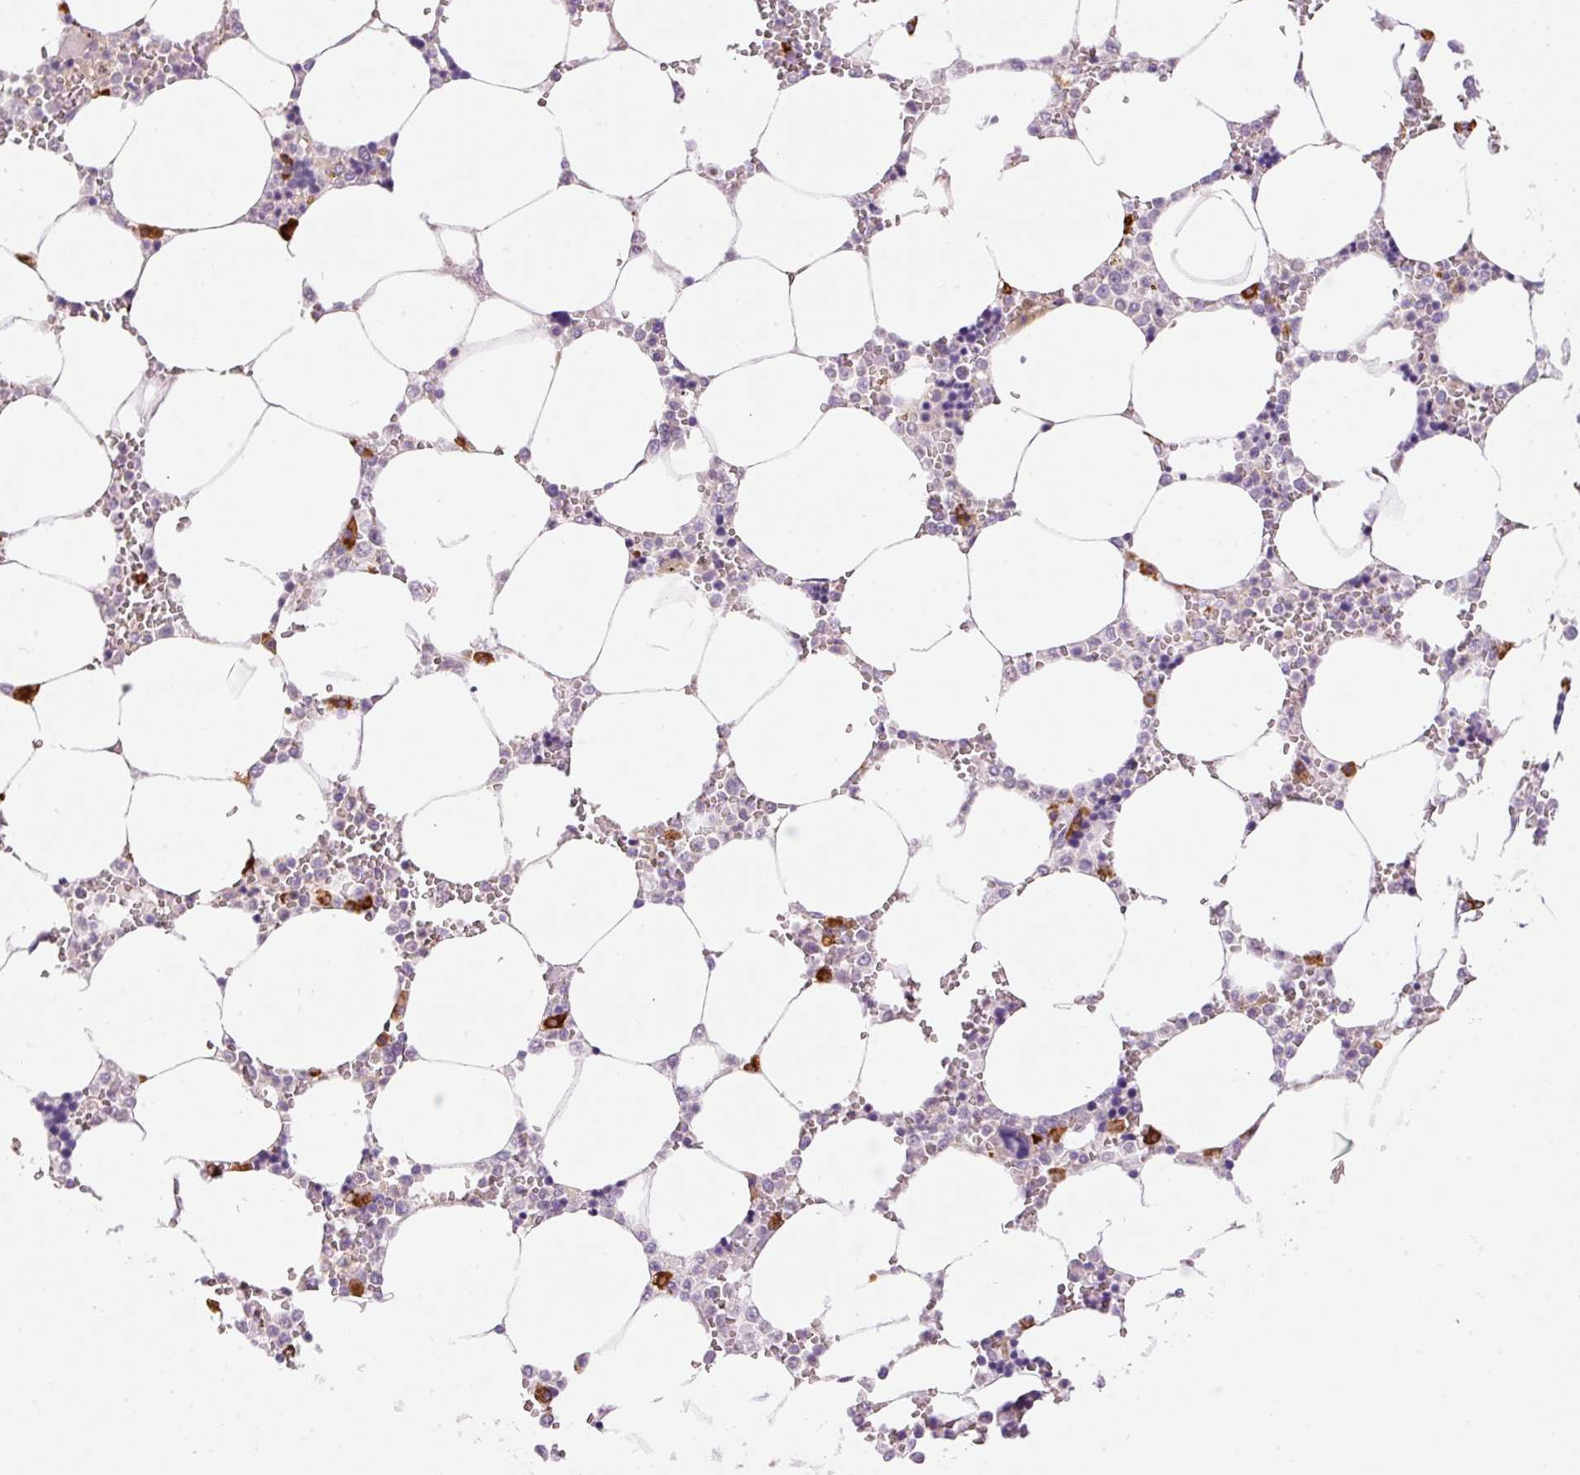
{"staining": {"intensity": "negative", "quantity": "none", "location": "none"}, "tissue": "bone marrow", "cell_type": "Hematopoietic cells", "image_type": "normal", "snomed": [{"axis": "morphology", "description": "Normal tissue, NOS"}, {"axis": "topography", "description": "Bone marrow"}], "caption": "IHC of normal bone marrow reveals no staining in hematopoietic cells.", "gene": "PNPLA5", "patient": {"sex": "male", "age": 64}}